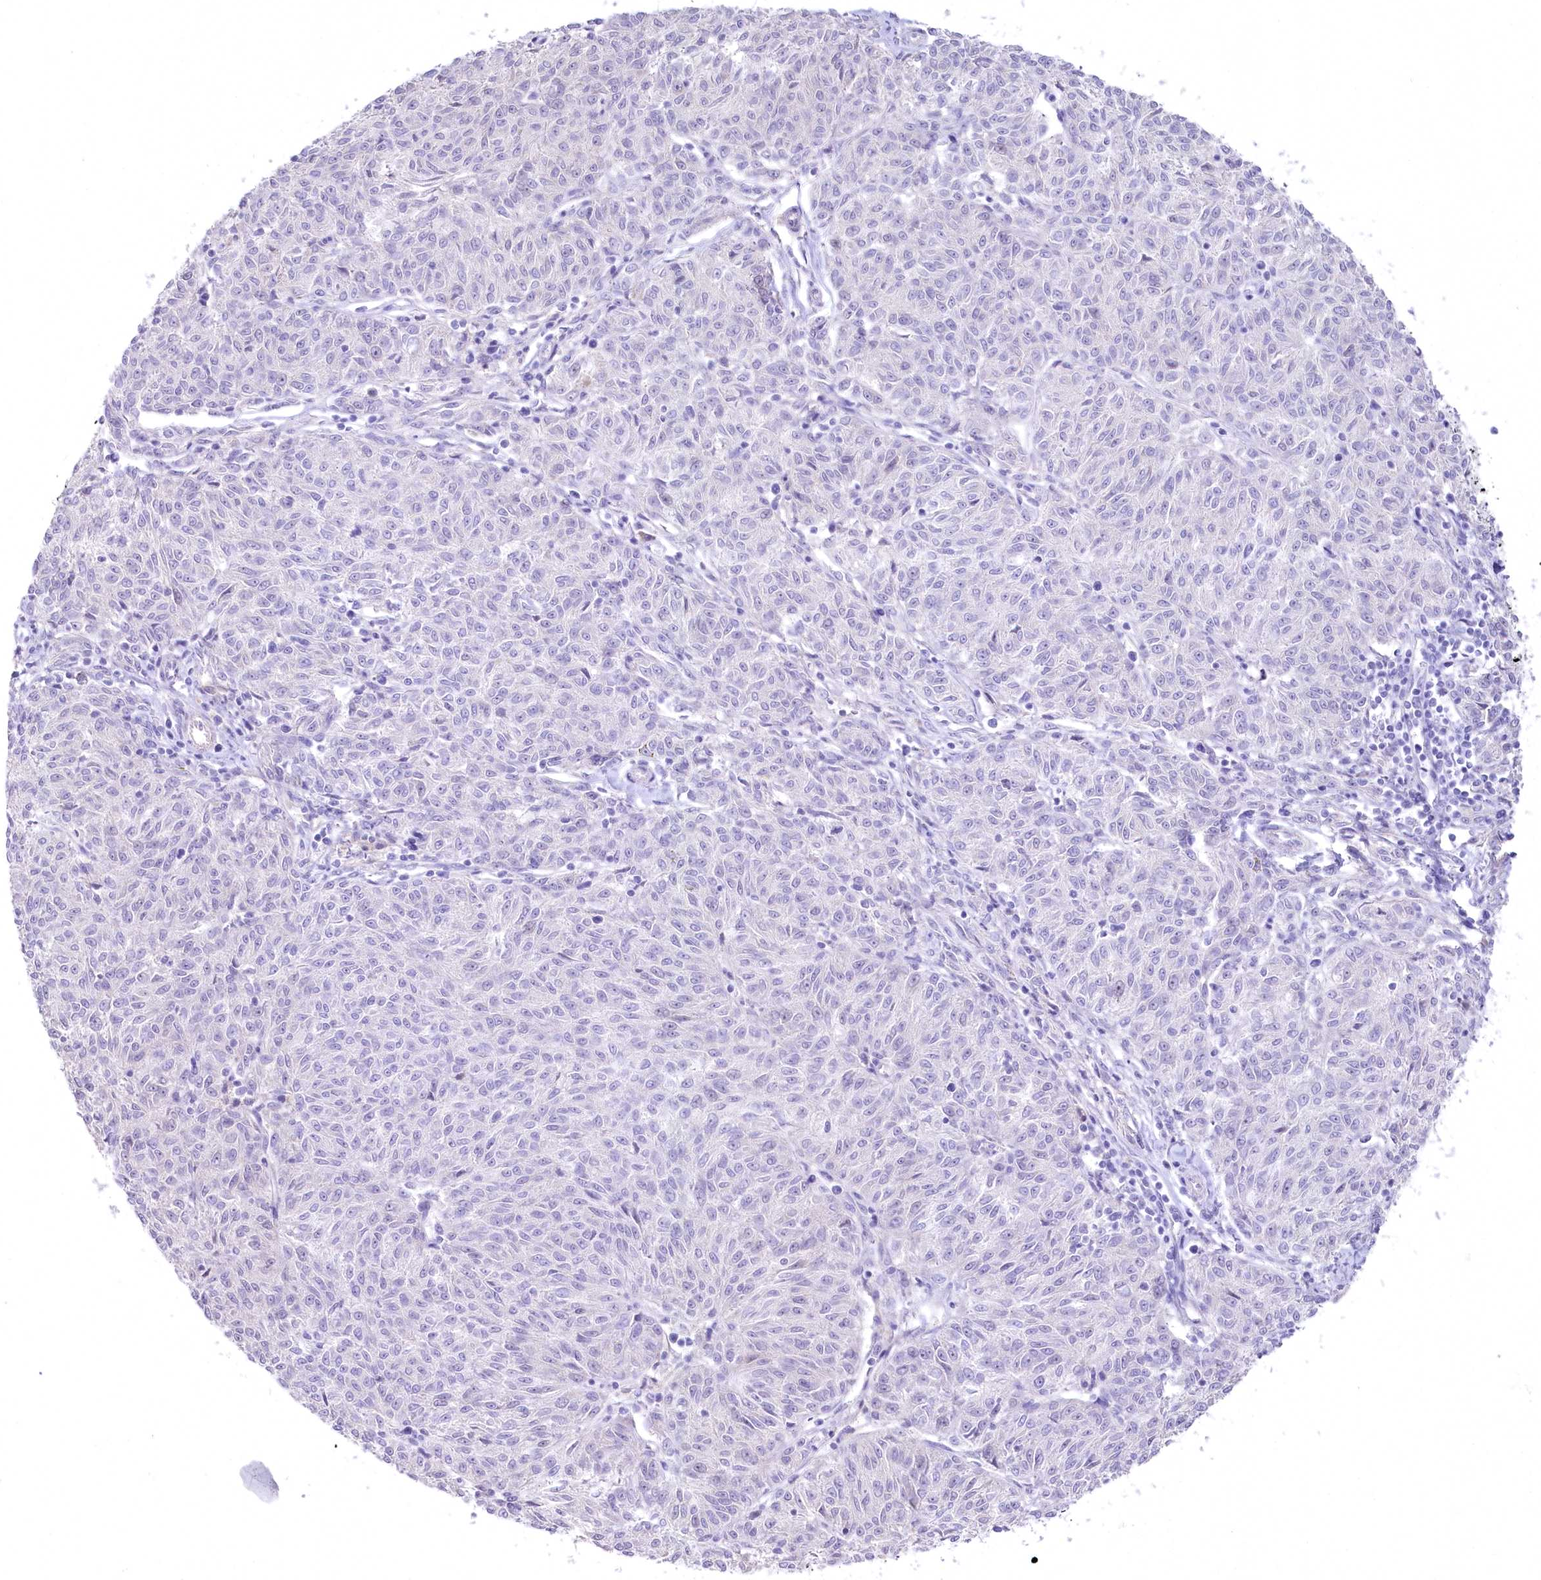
{"staining": {"intensity": "negative", "quantity": "none", "location": "none"}, "tissue": "melanoma", "cell_type": "Tumor cells", "image_type": "cancer", "snomed": [{"axis": "morphology", "description": "Malignant melanoma, NOS"}, {"axis": "topography", "description": "Skin"}], "caption": "Immunohistochemical staining of malignant melanoma shows no significant expression in tumor cells.", "gene": "MYOZ1", "patient": {"sex": "female", "age": 72}}